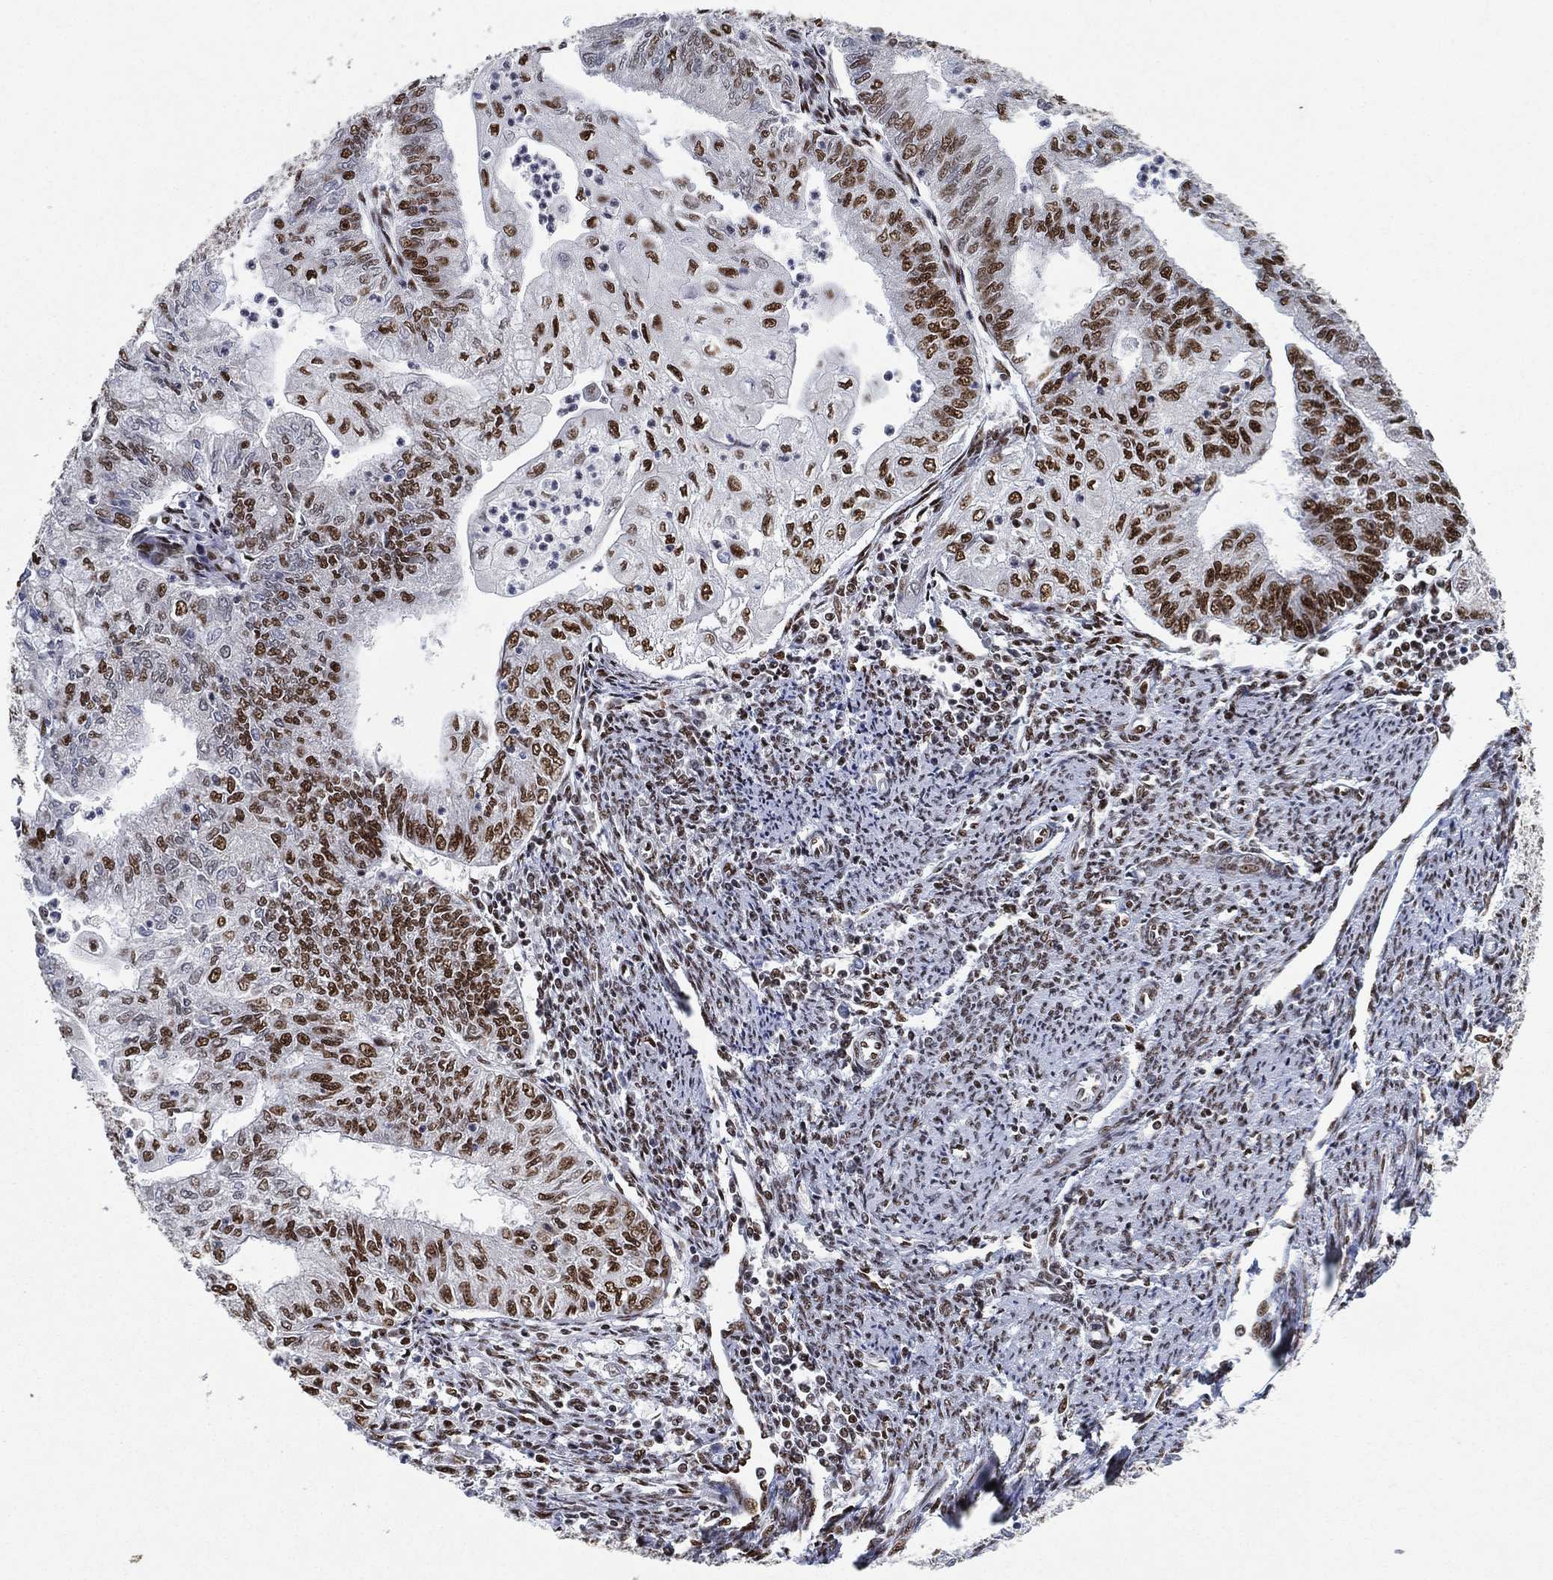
{"staining": {"intensity": "strong", "quantity": "<25%", "location": "nuclear"}, "tissue": "endometrial cancer", "cell_type": "Tumor cells", "image_type": "cancer", "snomed": [{"axis": "morphology", "description": "Adenocarcinoma, NOS"}, {"axis": "topography", "description": "Endometrium"}], "caption": "Adenocarcinoma (endometrial) stained with a brown dye displays strong nuclear positive staining in approximately <25% of tumor cells.", "gene": "DDX27", "patient": {"sex": "female", "age": 59}}